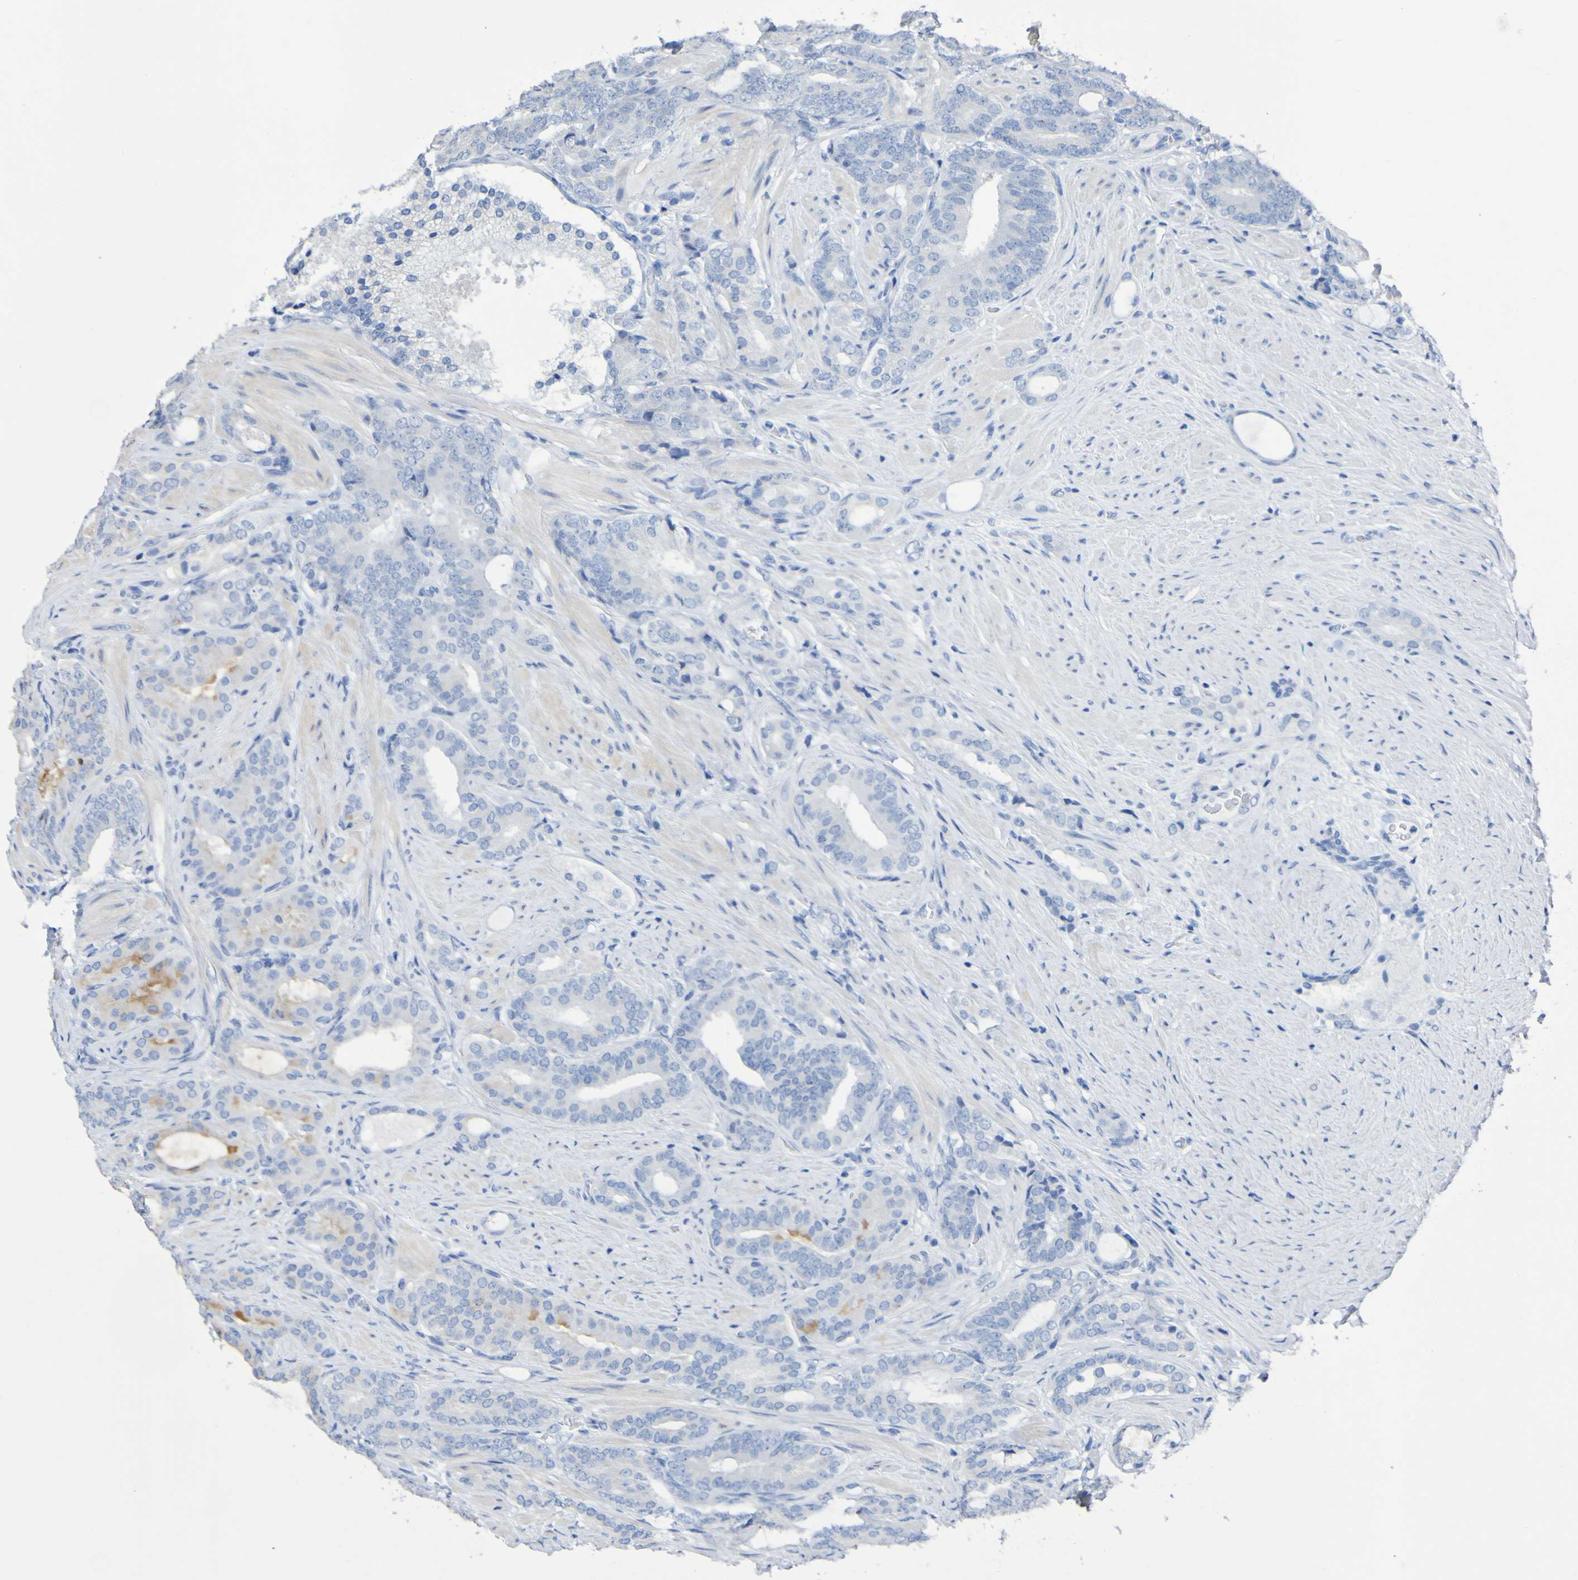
{"staining": {"intensity": "moderate", "quantity": "<25%", "location": "cytoplasmic/membranous"}, "tissue": "prostate cancer", "cell_type": "Tumor cells", "image_type": "cancer", "snomed": [{"axis": "morphology", "description": "Adenocarcinoma, Low grade"}, {"axis": "topography", "description": "Prostate"}], "caption": "Protein expression by IHC shows moderate cytoplasmic/membranous positivity in approximately <25% of tumor cells in prostate cancer.", "gene": "C11orf24", "patient": {"sex": "male", "age": 63}}